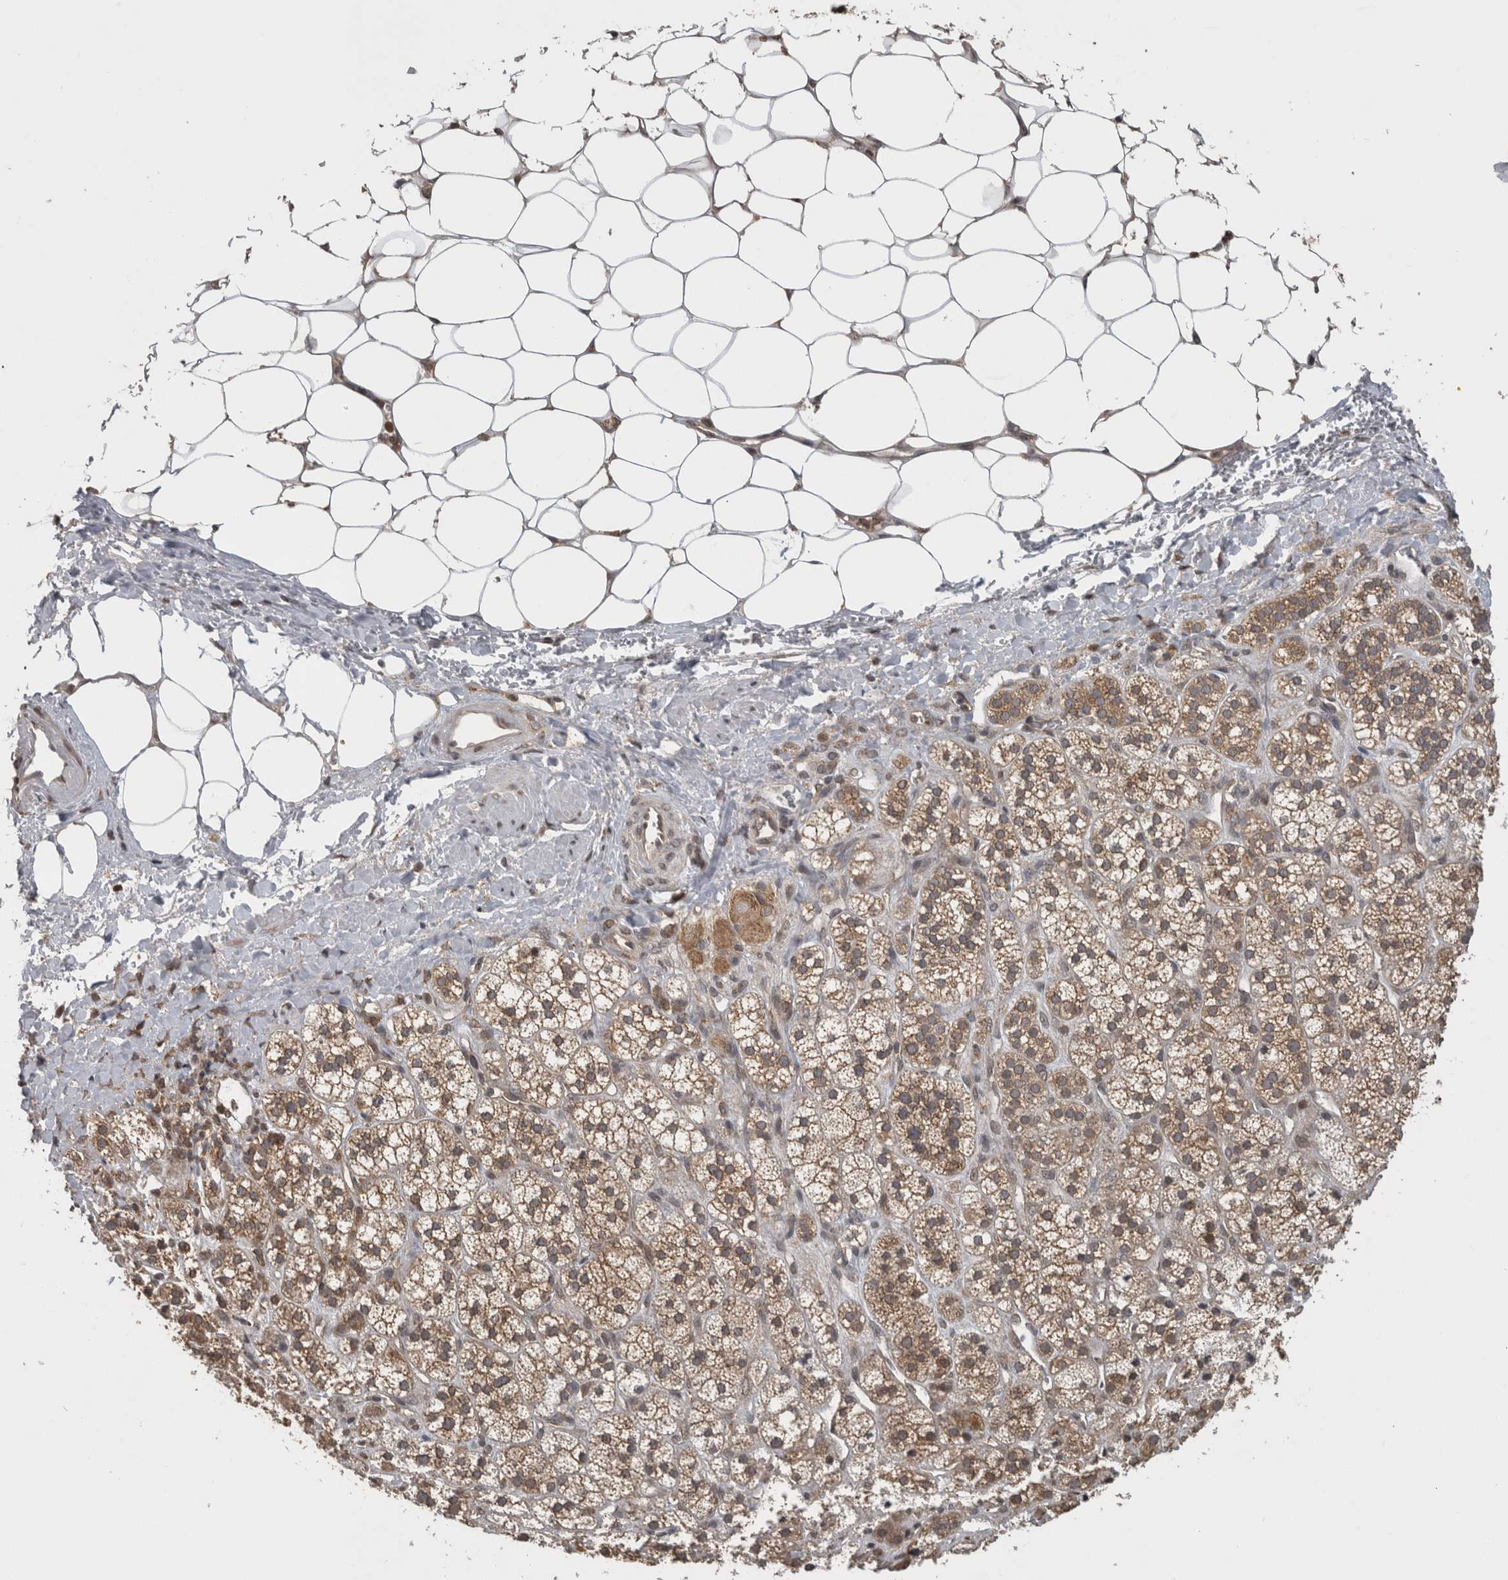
{"staining": {"intensity": "moderate", "quantity": ">75%", "location": "cytoplasmic/membranous"}, "tissue": "adrenal gland", "cell_type": "Glandular cells", "image_type": "normal", "snomed": [{"axis": "morphology", "description": "Normal tissue, NOS"}, {"axis": "topography", "description": "Adrenal gland"}], "caption": "Glandular cells reveal moderate cytoplasmic/membranous expression in approximately >75% of cells in benign adrenal gland. (brown staining indicates protein expression, while blue staining denotes nuclei).", "gene": "ATXN2", "patient": {"sex": "male", "age": 56}}